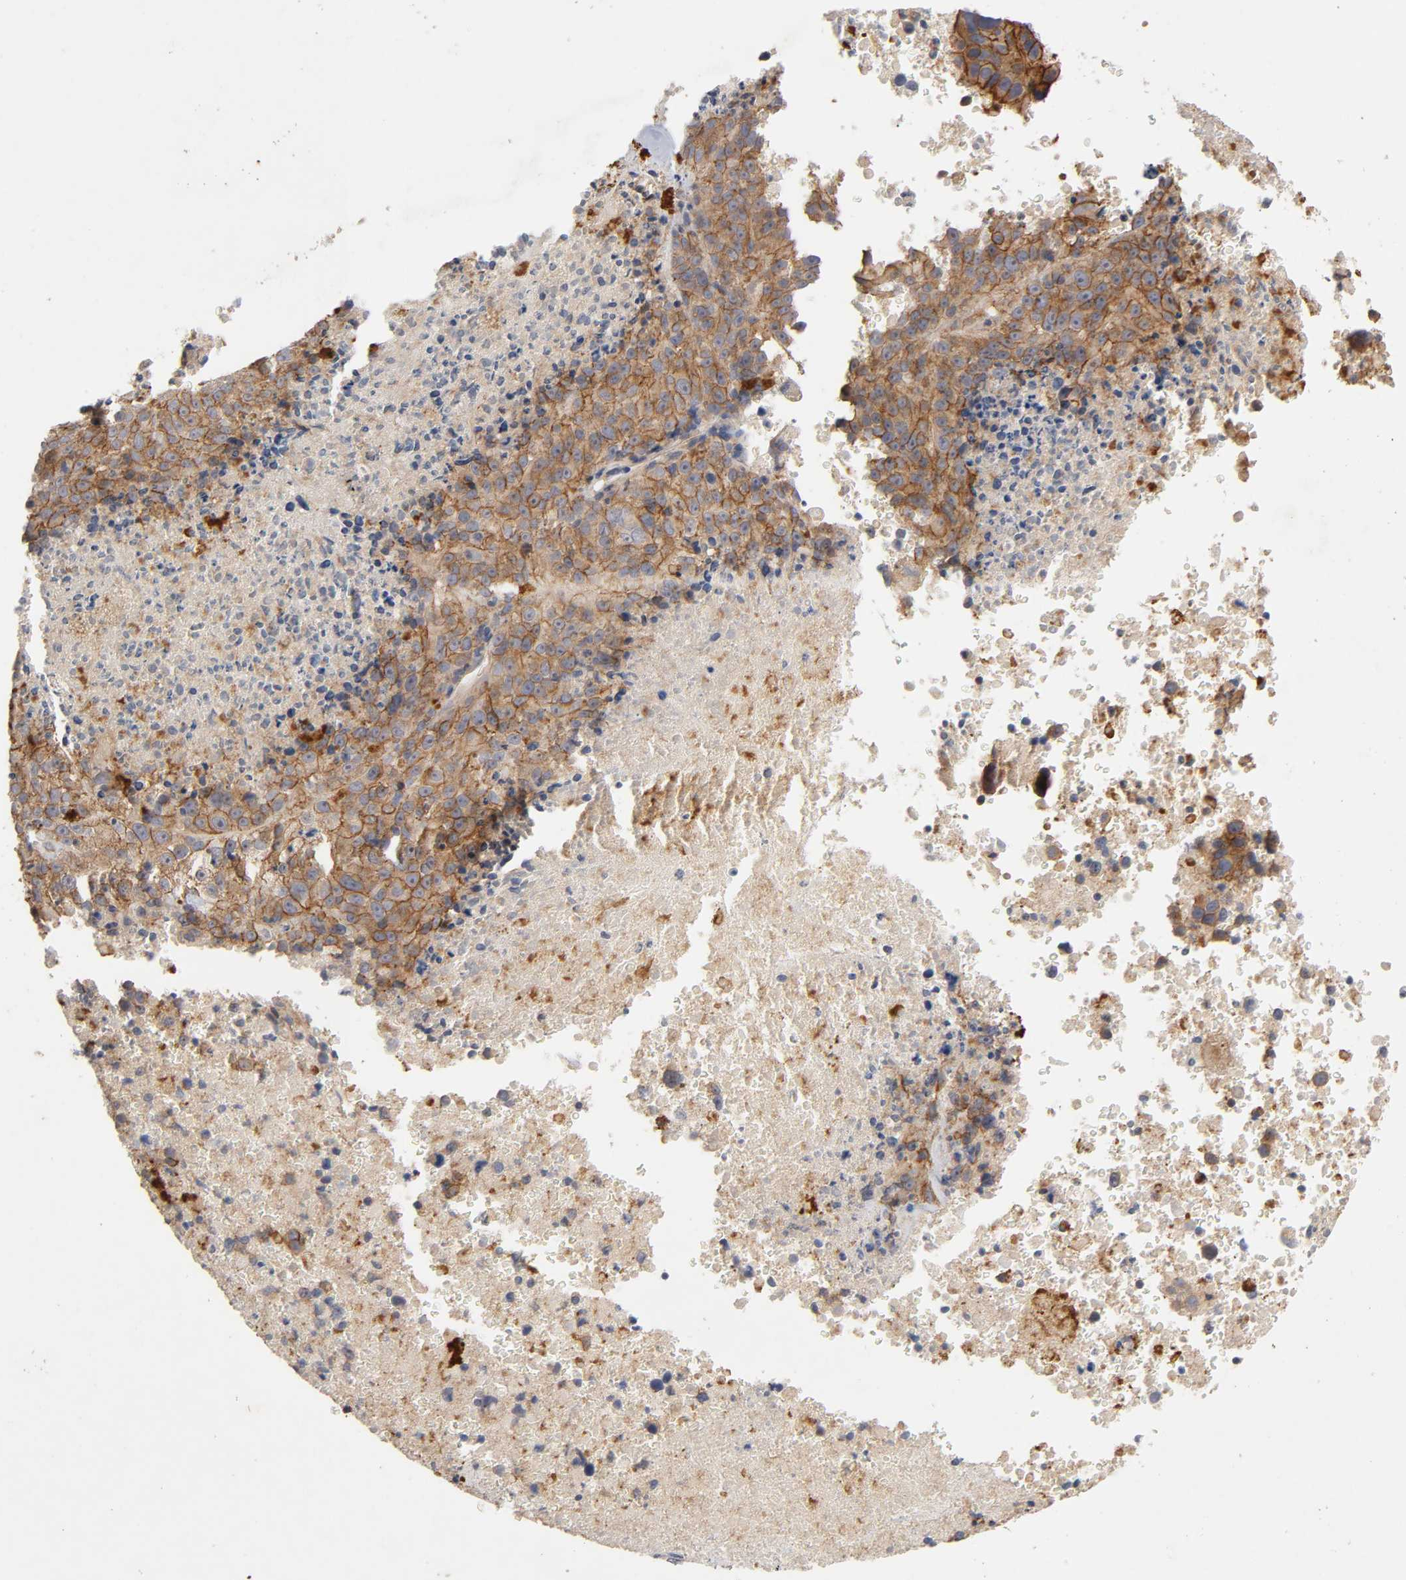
{"staining": {"intensity": "moderate", "quantity": ">75%", "location": "cytoplasmic/membranous"}, "tissue": "melanoma", "cell_type": "Tumor cells", "image_type": "cancer", "snomed": [{"axis": "morphology", "description": "Malignant melanoma, Metastatic site"}, {"axis": "topography", "description": "Cerebral cortex"}], "caption": "IHC photomicrograph of neoplastic tissue: melanoma stained using IHC displays medium levels of moderate protein expression localized specifically in the cytoplasmic/membranous of tumor cells, appearing as a cytoplasmic/membranous brown color.", "gene": "PDZD11", "patient": {"sex": "female", "age": 52}}